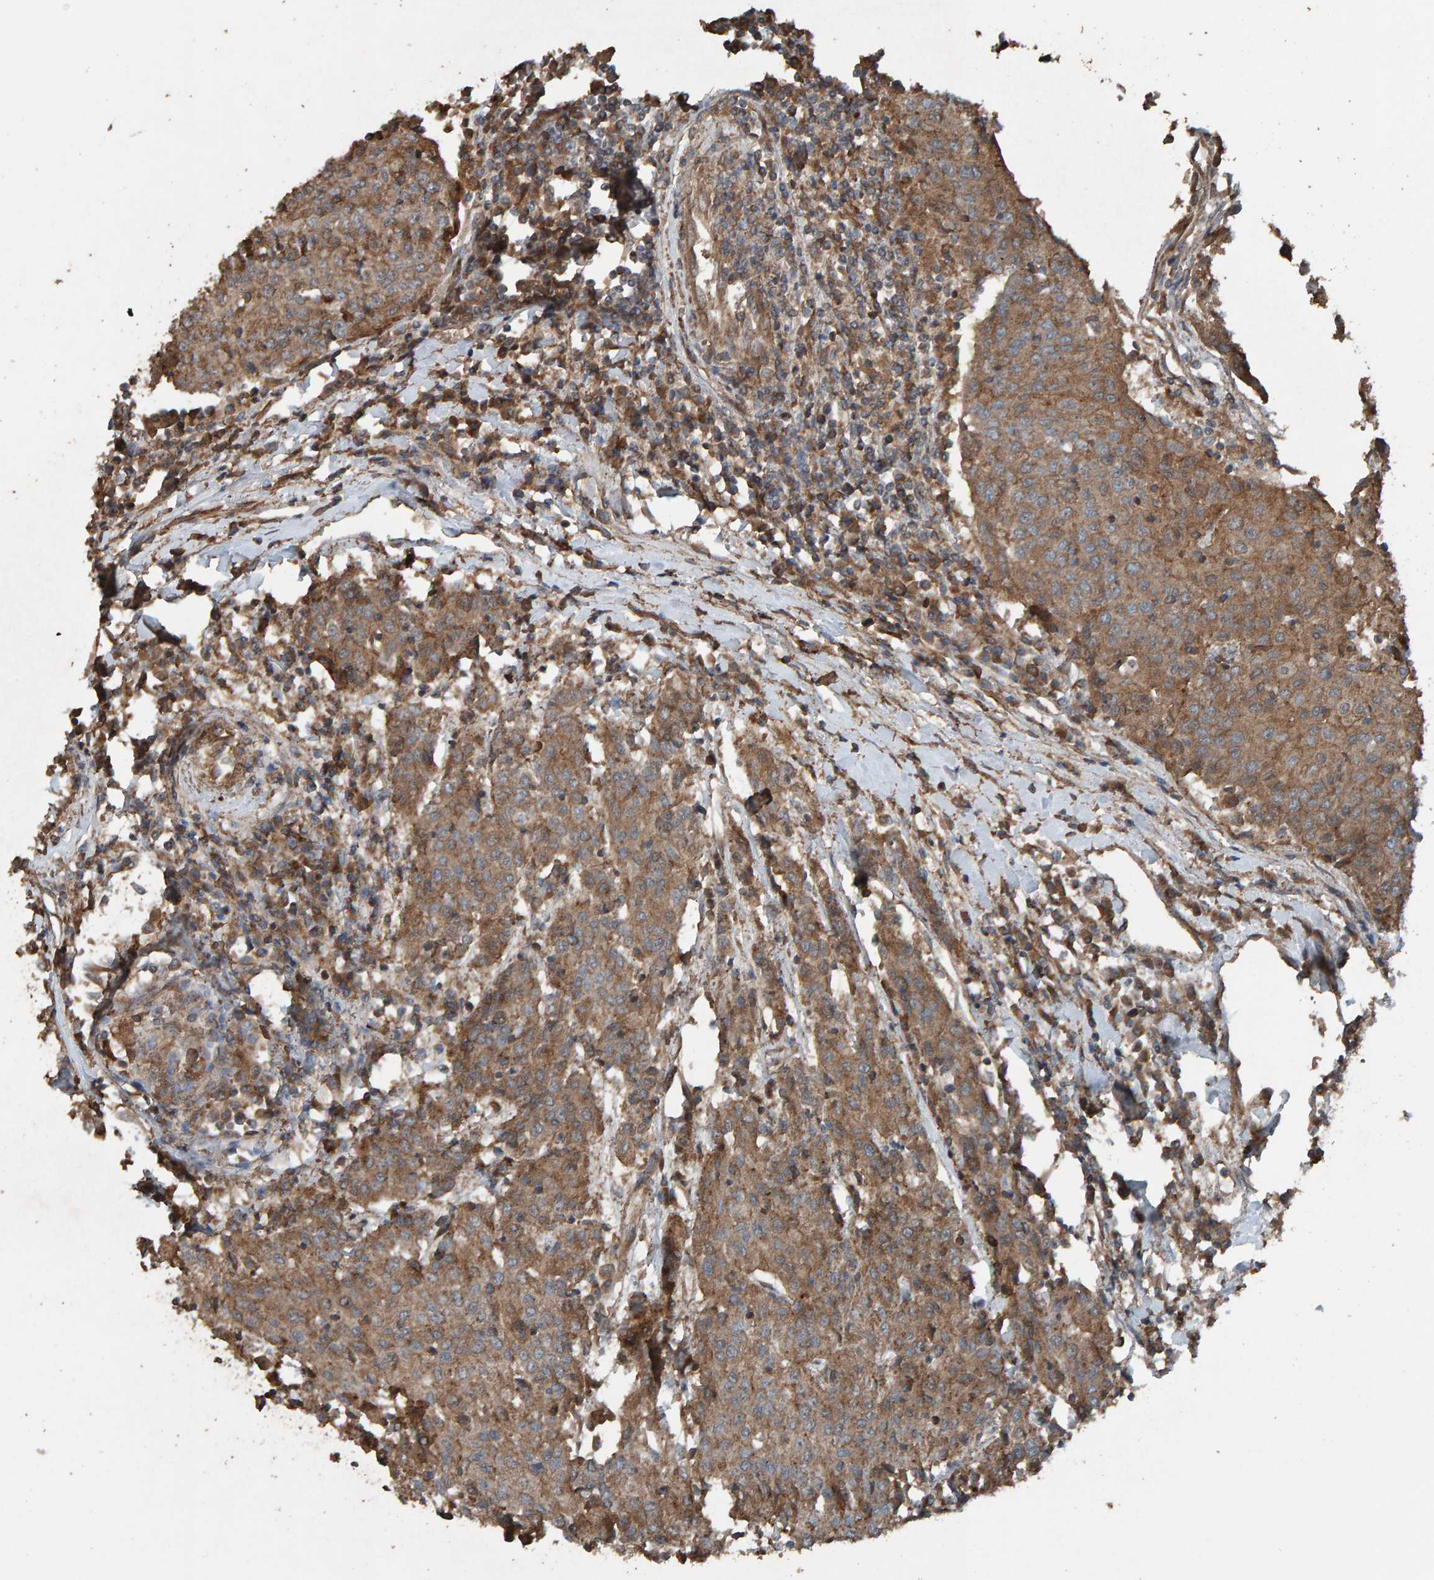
{"staining": {"intensity": "moderate", "quantity": ">75%", "location": "cytoplasmic/membranous"}, "tissue": "urothelial cancer", "cell_type": "Tumor cells", "image_type": "cancer", "snomed": [{"axis": "morphology", "description": "Urothelial carcinoma, High grade"}, {"axis": "topography", "description": "Urinary bladder"}], "caption": "Approximately >75% of tumor cells in urothelial cancer reveal moderate cytoplasmic/membranous protein positivity as visualized by brown immunohistochemical staining.", "gene": "DUS1L", "patient": {"sex": "female", "age": 85}}